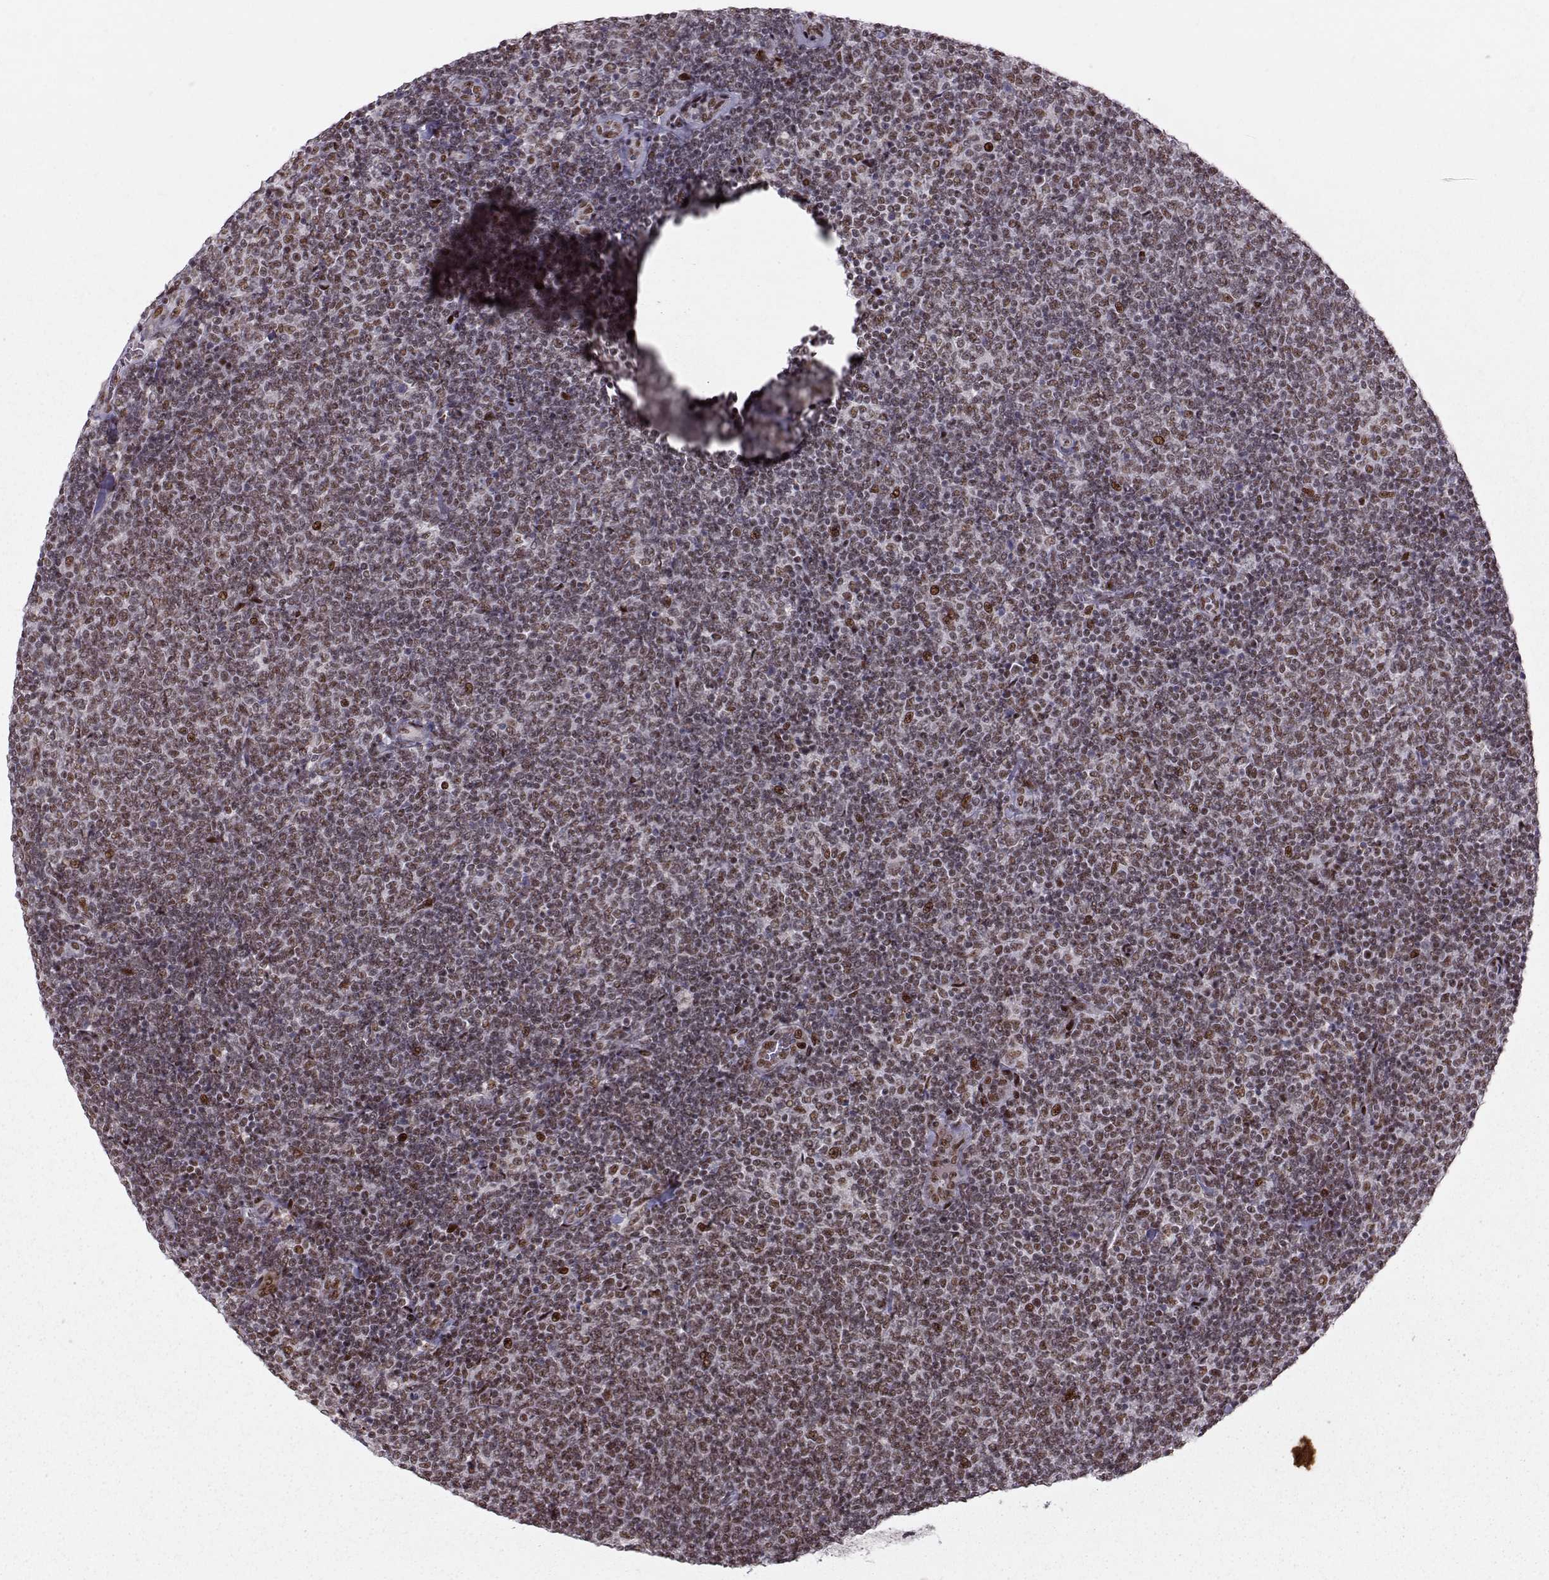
{"staining": {"intensity": "moderate", "quantity": ">75%", "location": "nuclear"}, "tissue": "lymphoma", "cell_type": "Tumor cells", "image_type": "cancer", "snomed": [{"axis": "morphology", "description": "Malignant lymphoma, non-Hodgkin's type, Low grade"}, {"axis": "topography", "description": "Lymph node"}], "caption": "Tumor cells display moderate nuclear staining in approximately >75% of cells in lymphoma.", "gene": "SNAPC2", "patient": {"sex": "male", "age": 52}}